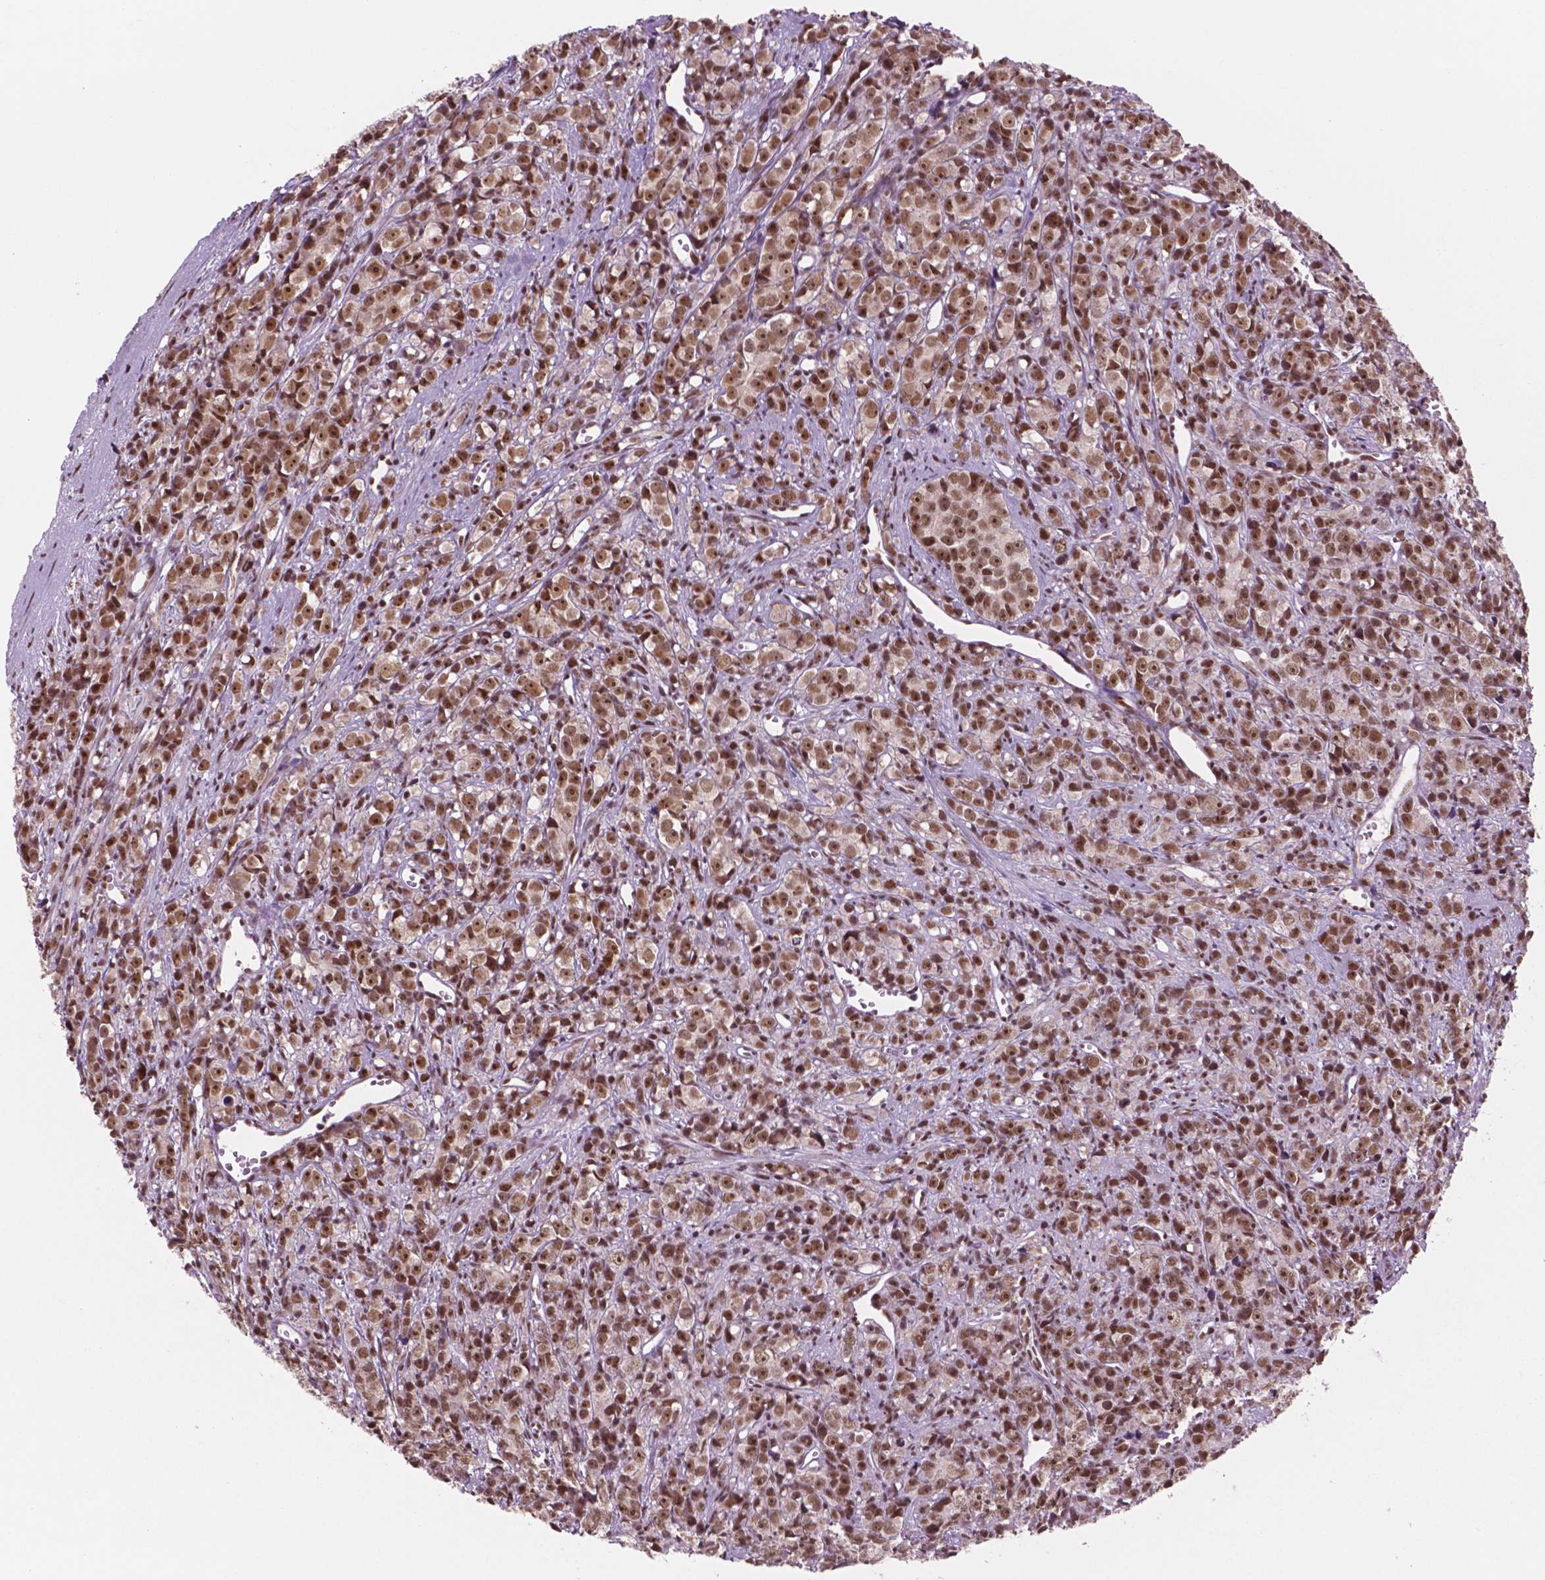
{"staining": {"intensity": "strong", "quantity": ">75%", "location": "nuclear"}, "tissue": "prostate cancer", "cell_type": "Tumor cells", "image_type": "cancer", "snomed": [{"axis": "morphology", "description": "Adenocarcinoma, High grade"}, {"axis": "topography", "description": "Prostate"}], "caption": "The immunohistochemical stain labels strong nuclear expression in tumor cells of high-grade adenocarcinoma (prostate) tissue. The staining was performed using DAB (3,3'-diaminobenzidine), with brown indicating positive protein expression. Nuclei are stained blue with hematoxylin.", "gene": "POLR2E", "patient": {"sex": "male", "age": 77}}